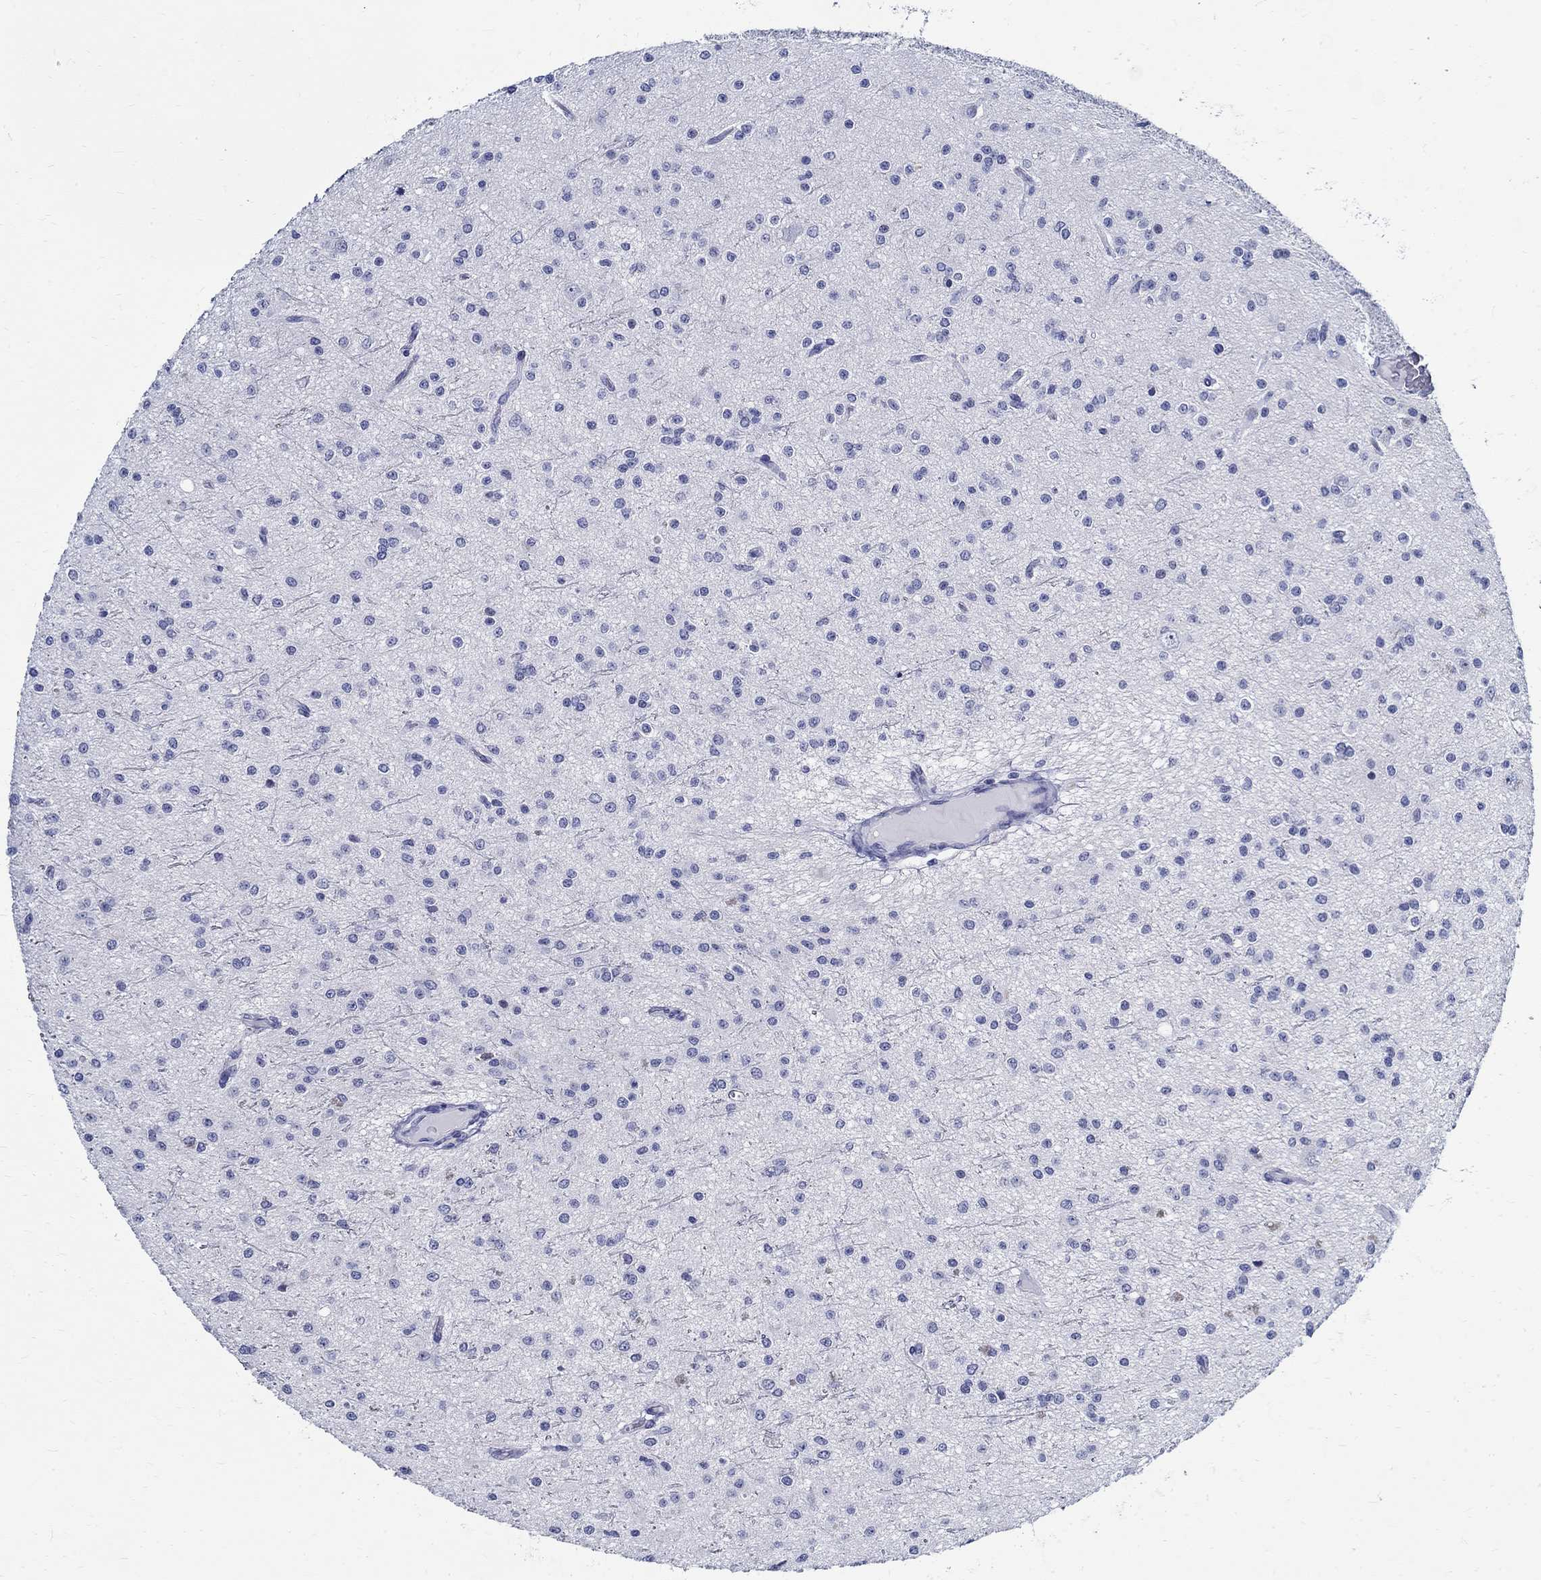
{"staining": {"intensity": "negative", "quantity": "none", "location": "none"}, "tissue": "glioma", "cell_type": "Tumor cells", "image_type": "cancer", "snomed": [{"axis": "morphology", "description": "Glioma, malignant, Low grade"}, {"axis": "topography", "description": "Brain"}], "caption": "DAB immunohistochemical staining of human malignant low-grade glioma displays no significant staining in tumor cells.", "gene": "BSPRY", "patient": {"sex": "male", "age": 27}}